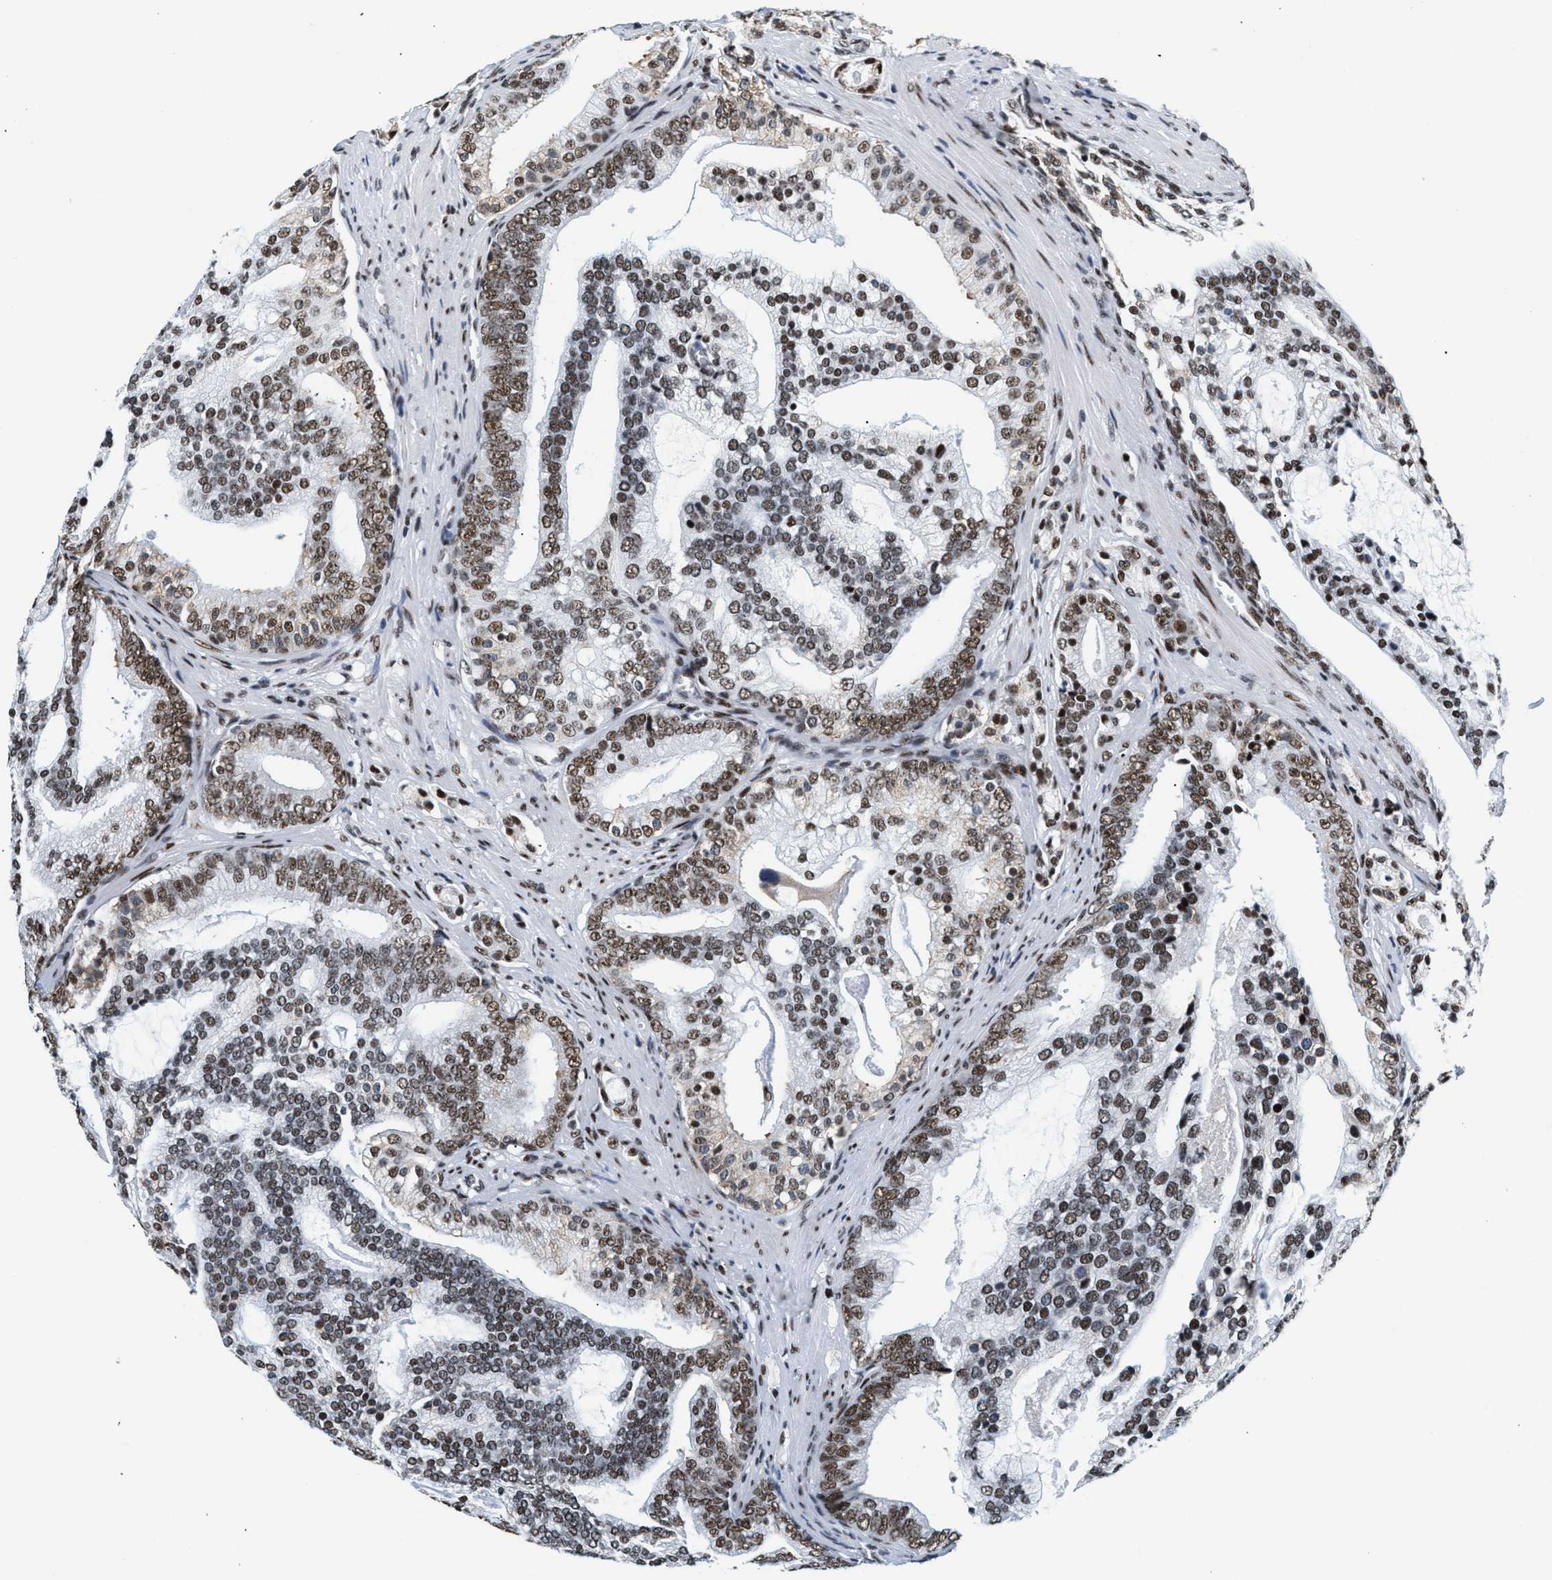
{"staining": {"intensity": "strong", "quantity": ">75%", "location": "nuclear"}, "tissue": "prostate cancer", "cell_type": "Tumor cells", "image_type": "cancer", "snomed": [{"axis": "morphology", "description": "Adenocarcinoma, Low grade"}, {"axis": "topography", "description": "Prostate"}], "caption": "A high amount of strong nuclear expression is present in about >75% of tumor cells in prostate cancer tissue.", "gene": "RAD50", "patient": {"sex": "male", "age": 58}}